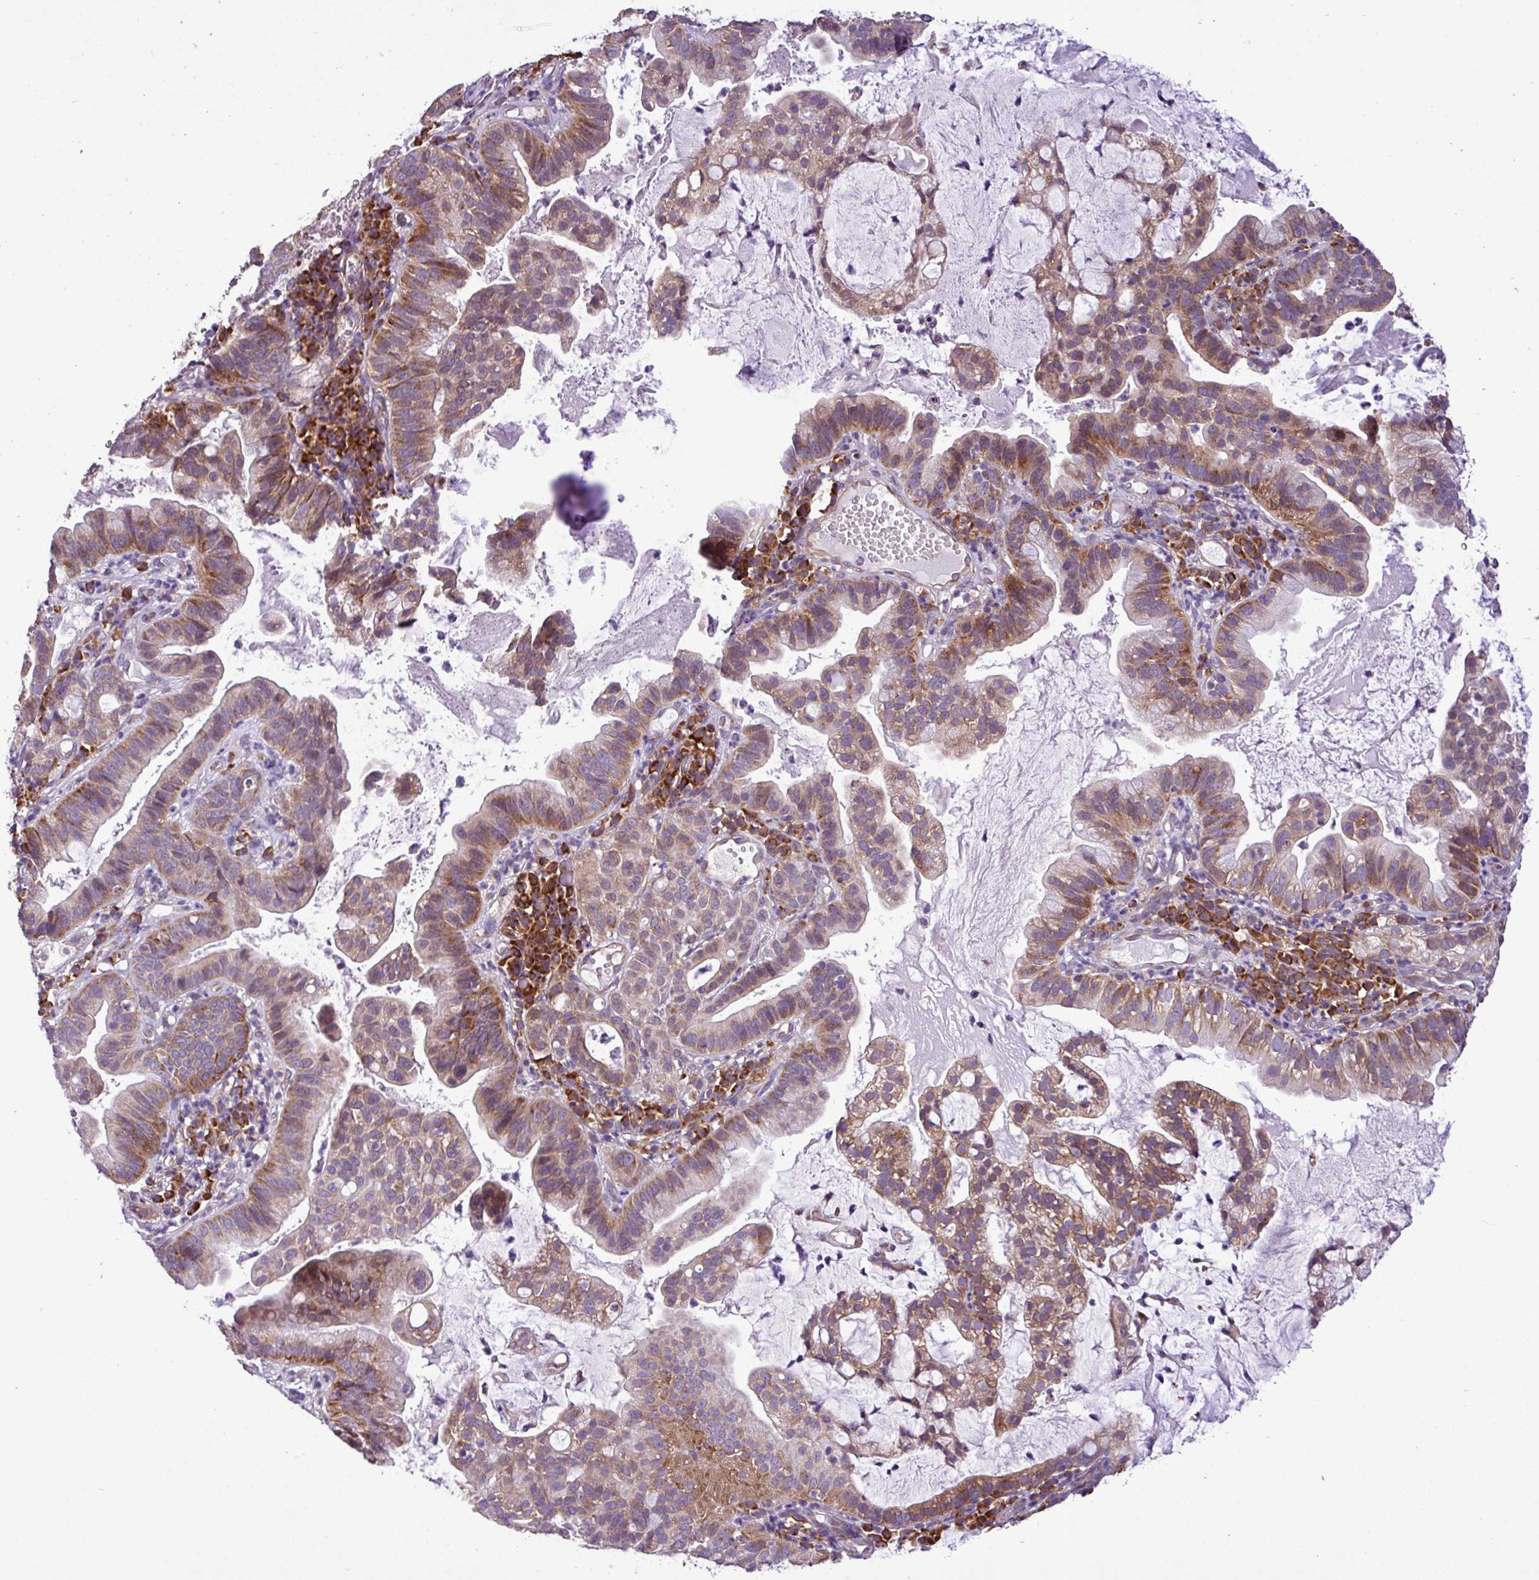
{"staining": {"intensity": "moderate", "quantity": ">75%", "location": "cytoplasmic/membranous"}, "tissue": "cervical cancer", "cell_type": "Tumor cells", "image_type": "cancer", "snomed": [{"axis": "morphology", "description": "Adenocarcinoma, NOS"}, {"axis": "topography", "description": "Cervix"}], "caption": "Immunohistochemical staining of human cervical cancer (adenocarcinoma) reveals medium levels of moderate cytoplasmic/membranous protein staining in about >75% of tumor cells. (DAB IHC, brown staining for protein, blue staining for nuclei).", "gene": "RPL13", "patient": {"sex": "female", "age": 41}}